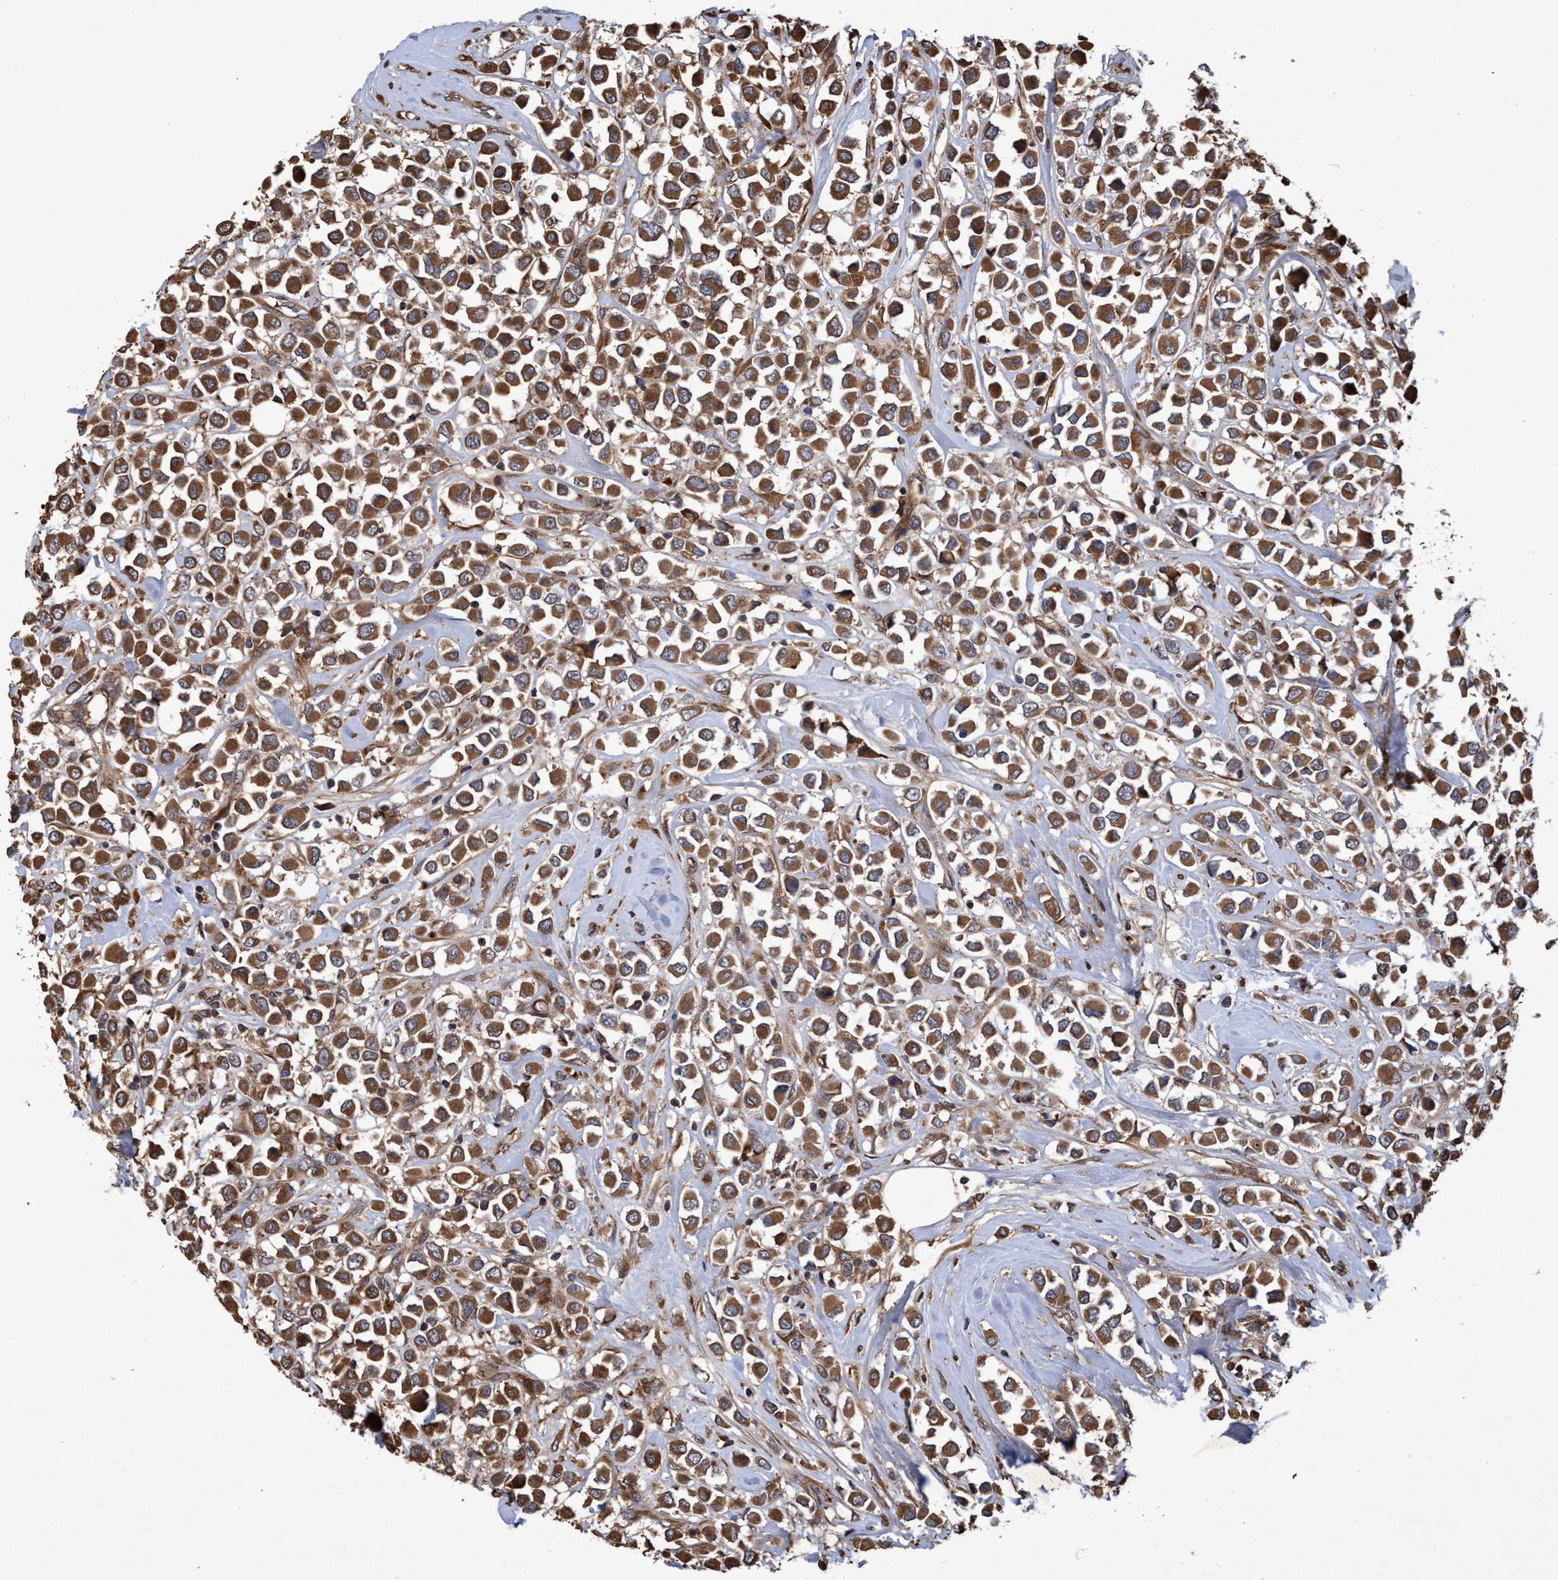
{"staining": {"intensity": "moderate", "quantity": ">75%", "location": "cytoplasmic/membranous"}, "tissue": "breast cancer", "cell_type": "Tumor cells", "image_type": "cancer", "snomed": [{"axis": "morphology", "description": "Duct carcinoma"}, {"axis": "topography", "description": "Breast"}], "caption": "Moderate cytoplasmic/membranous protein expression is appreciated in approximately >75% of tumor cells in breast cancer (invasive ductal carcinoma).", "gene": "CHMP6", "patient": {"sex": "female", "age": 61}}